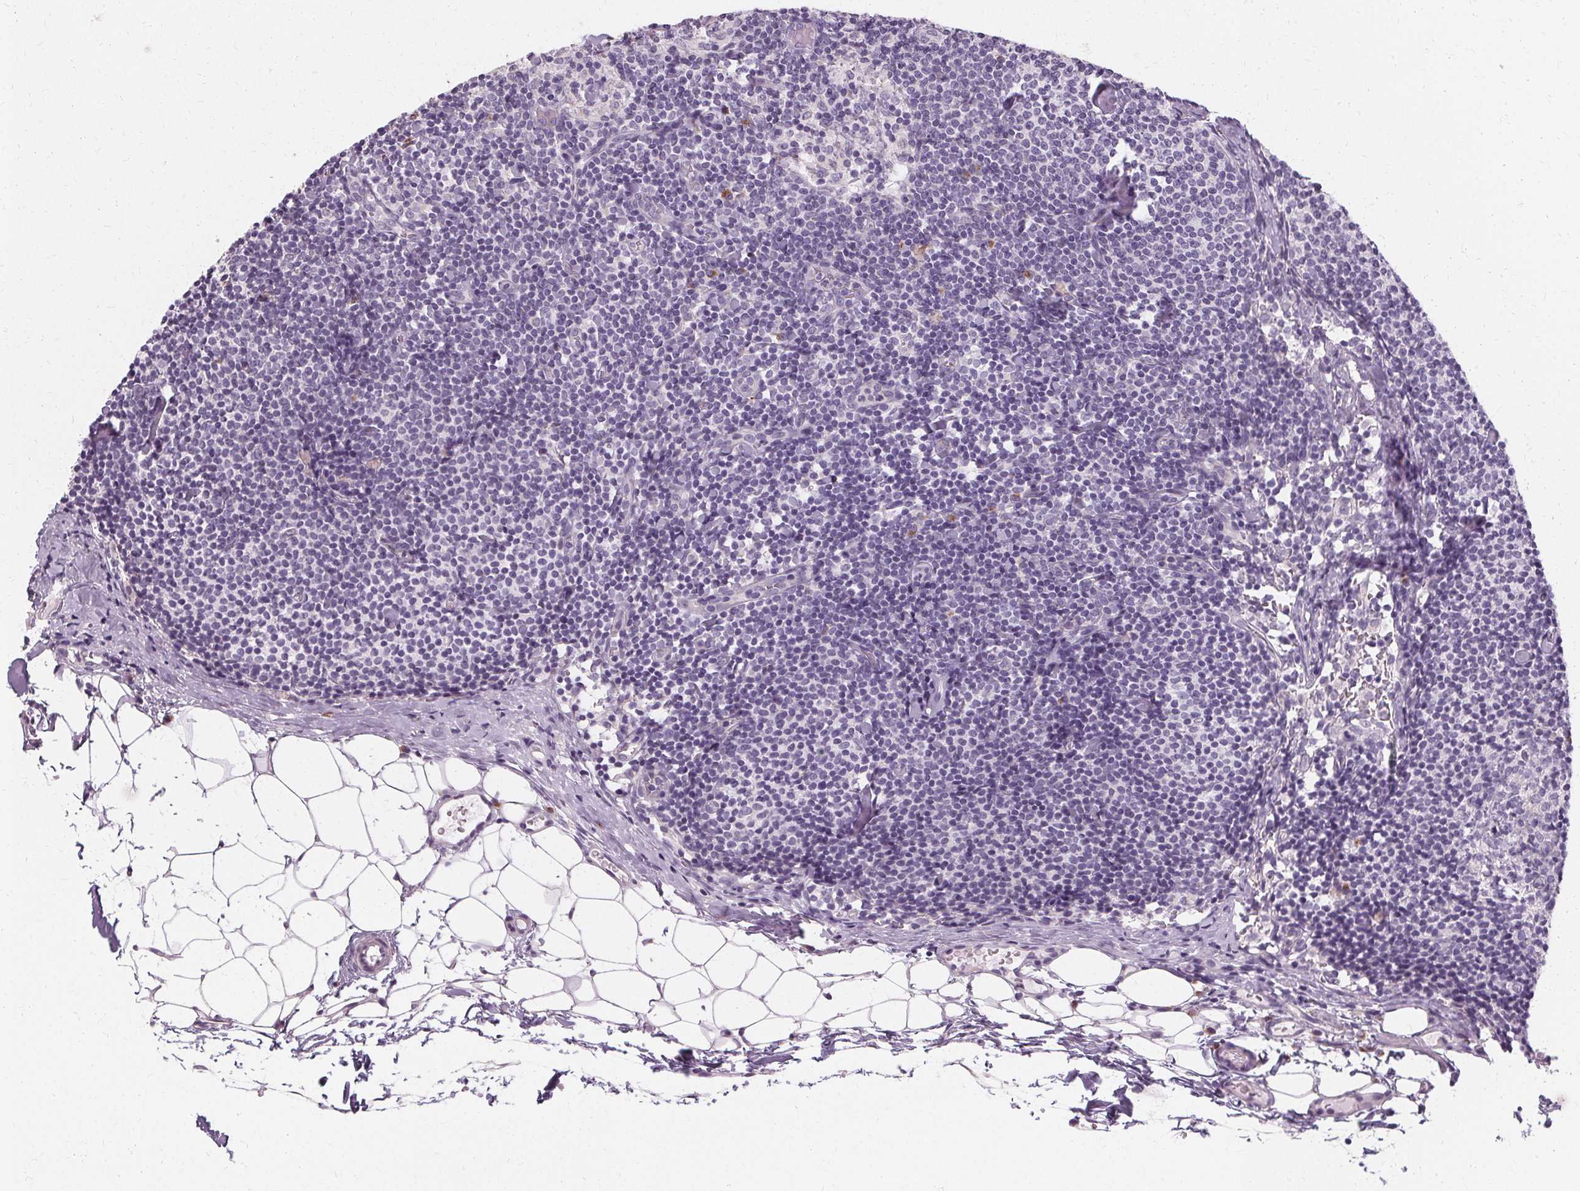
{"staining": {"intensity": "moderate", "quantity": "<25%", "location": "cytoplasmic/membranous"}, "tissue": "lymph node", "cell_type": "Germinal center cells", "image_type": "normal", "snomed": [{"axis": "morphology", "description": "Normal tissue, NOS"}, {"axis": "topography", "description": "Lymph node"}], "caption": "Immunohistochemistry histopathology image of normal human lymph node stained for a protein (brown), which exhibits low levels of moderate cytoplasmic/membranous staining in approximately <25% of germinal center cells.", "gene": "FCRL3", "patient": {"sex": "female", "age": 41}}